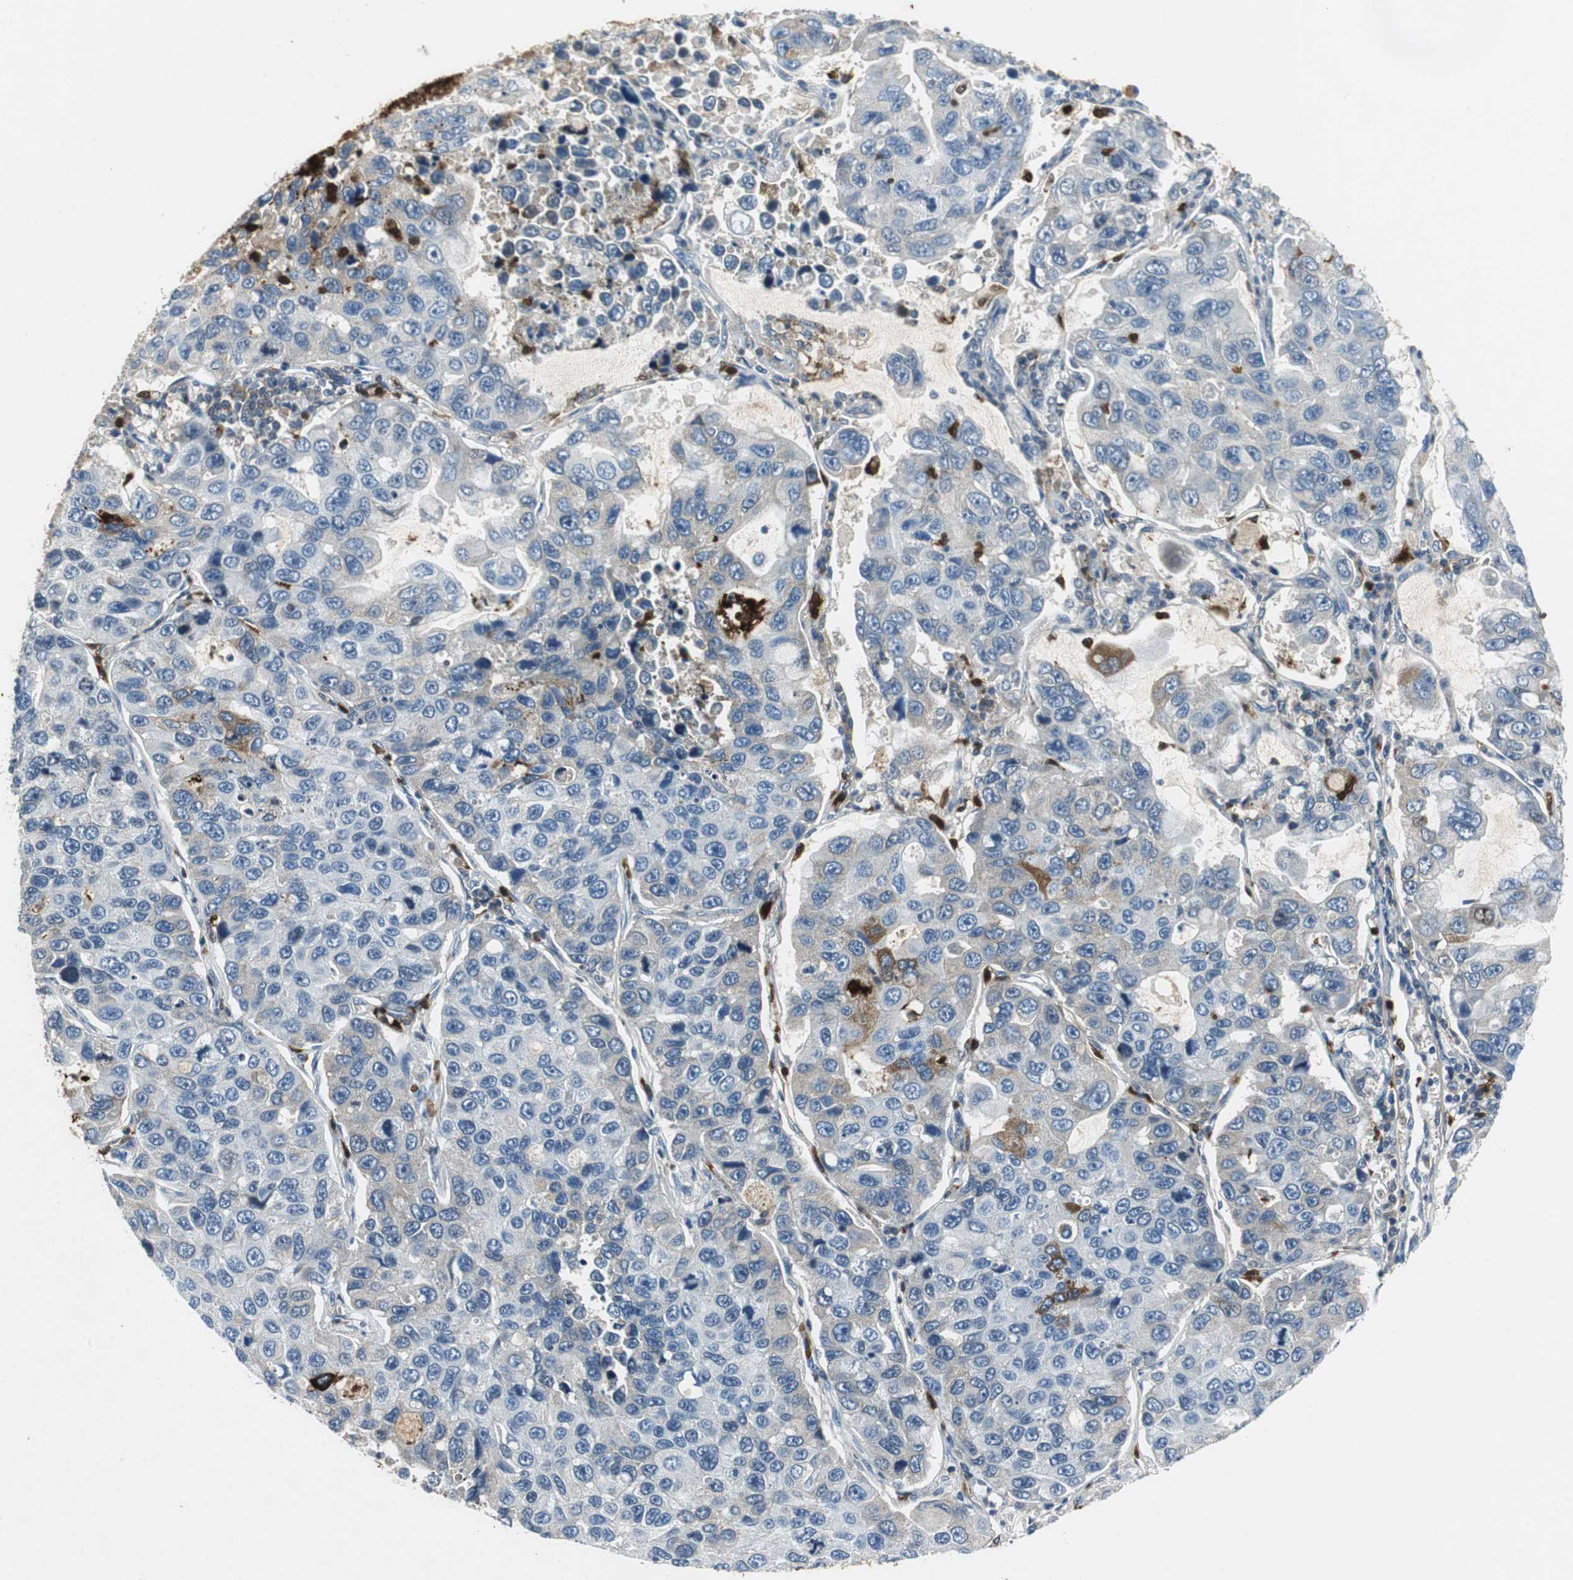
{"staining": {"intensity": "moderate", "quantity": "25%-75%", "location": "cytoplasmic/membranous"}, "tissue": "lung cancer", "cell_type": "Tumor cells", "image_type": "cancer", "snomed": [{"axis": "morphology", "description": "Adenocarcinoma, NOS"}, {"axis": "topography", "description": "Lung"}], "caption": "About 25%-75% of tumor cells in human lung cancer show moderate cytoplasmic/membranous protein staining as visualized by brown immunohistochemical staining.", "gene": "ORM1", "patient": {"sex": "male", "age": 64}}